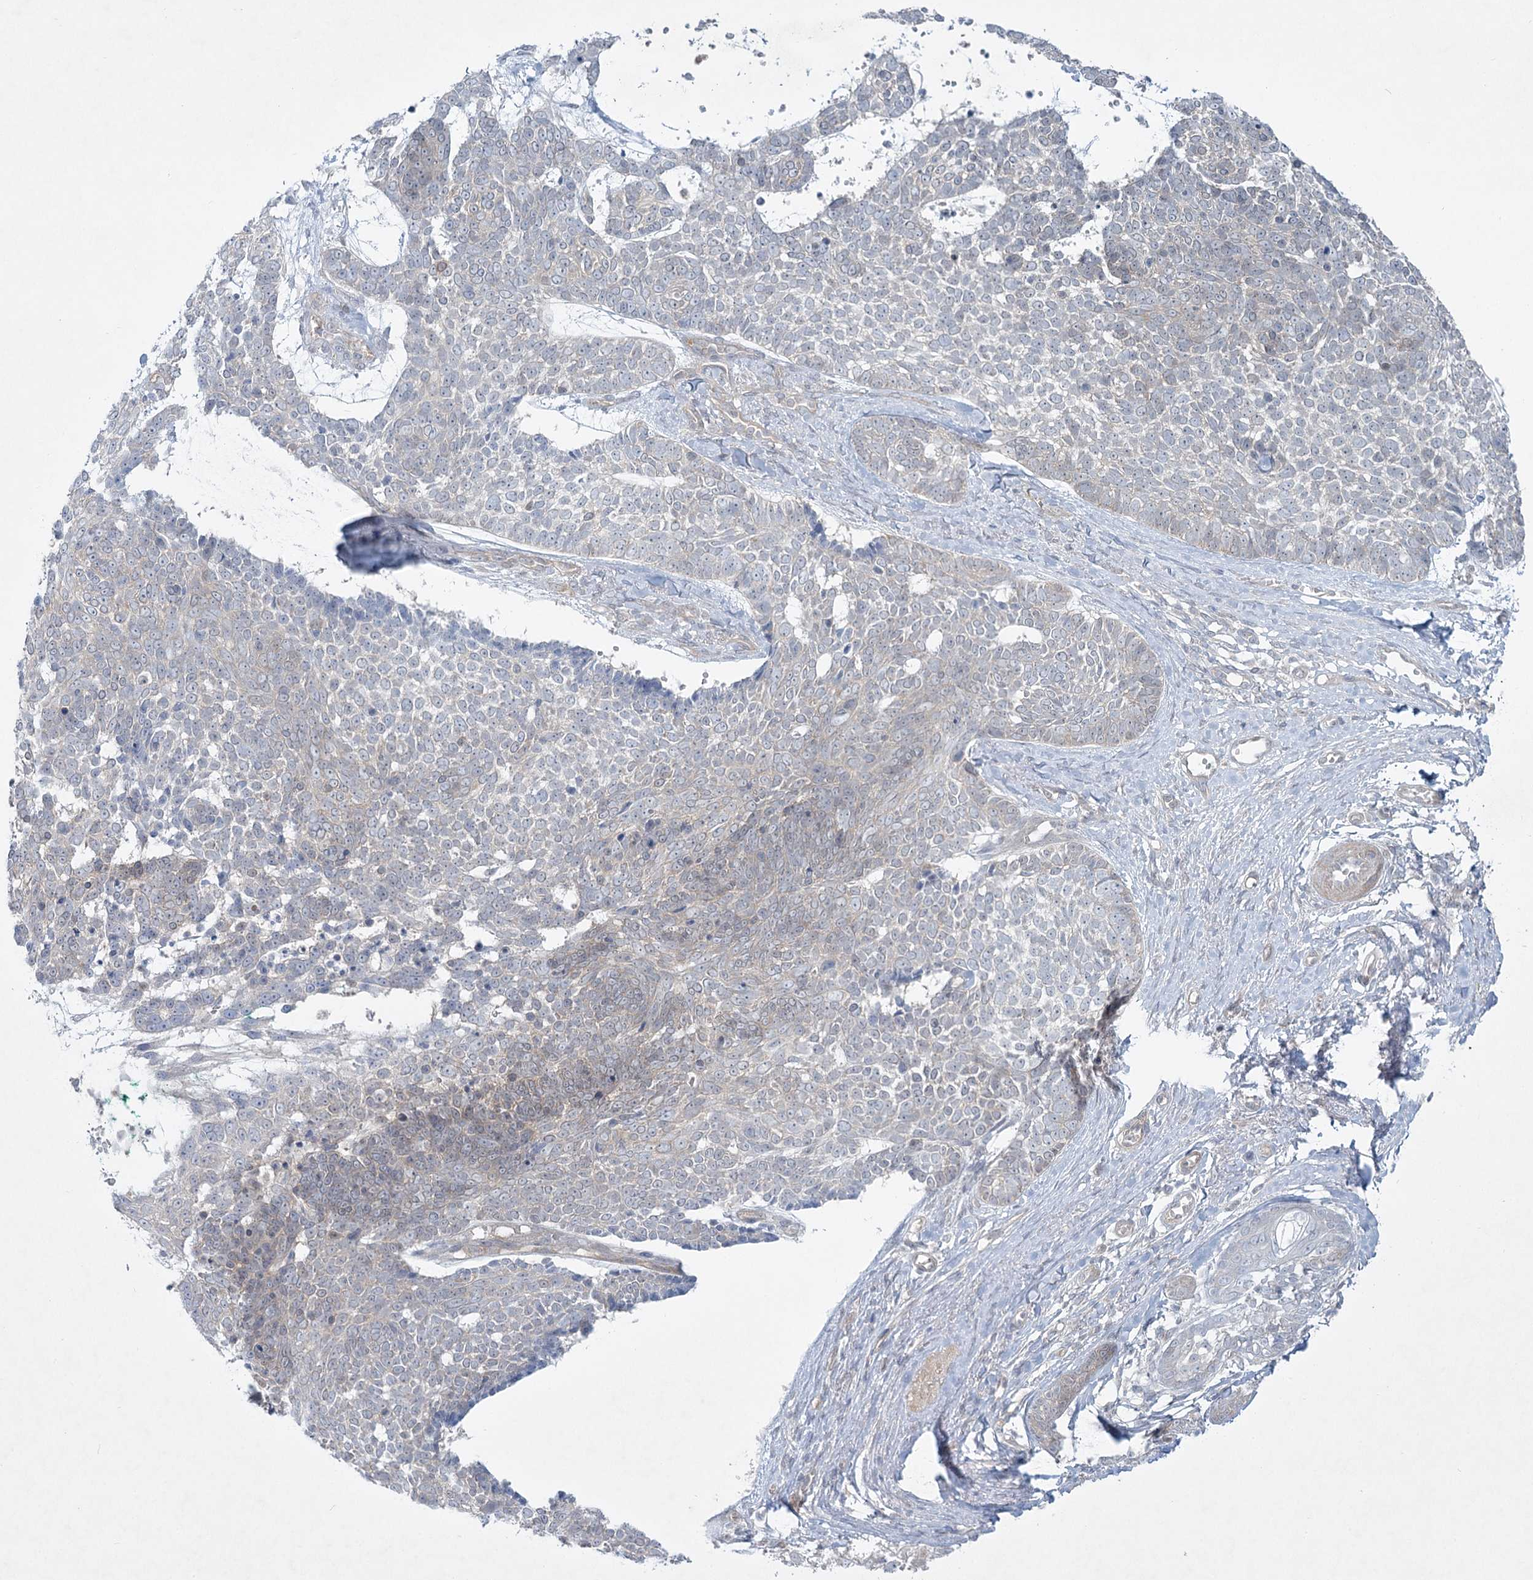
{"staining": {"intensity": "negative", "quantity": "none", "location": "none"}, "tissue": "skin cancer", "cell_type": "Tumor cells", "image_type": "cancer", "snomed": [{"axis": "morphology", "description": "Basal cell carcinoma"}, {"axis": "topography", "description": "Skin"}], "caption": "This is an immunohistochemistry image of basal cell carcinoma (skin). There is no expression in tumor cells.", "gene": "AAMDC", "patient": {"sex": "female", "age": 81}}